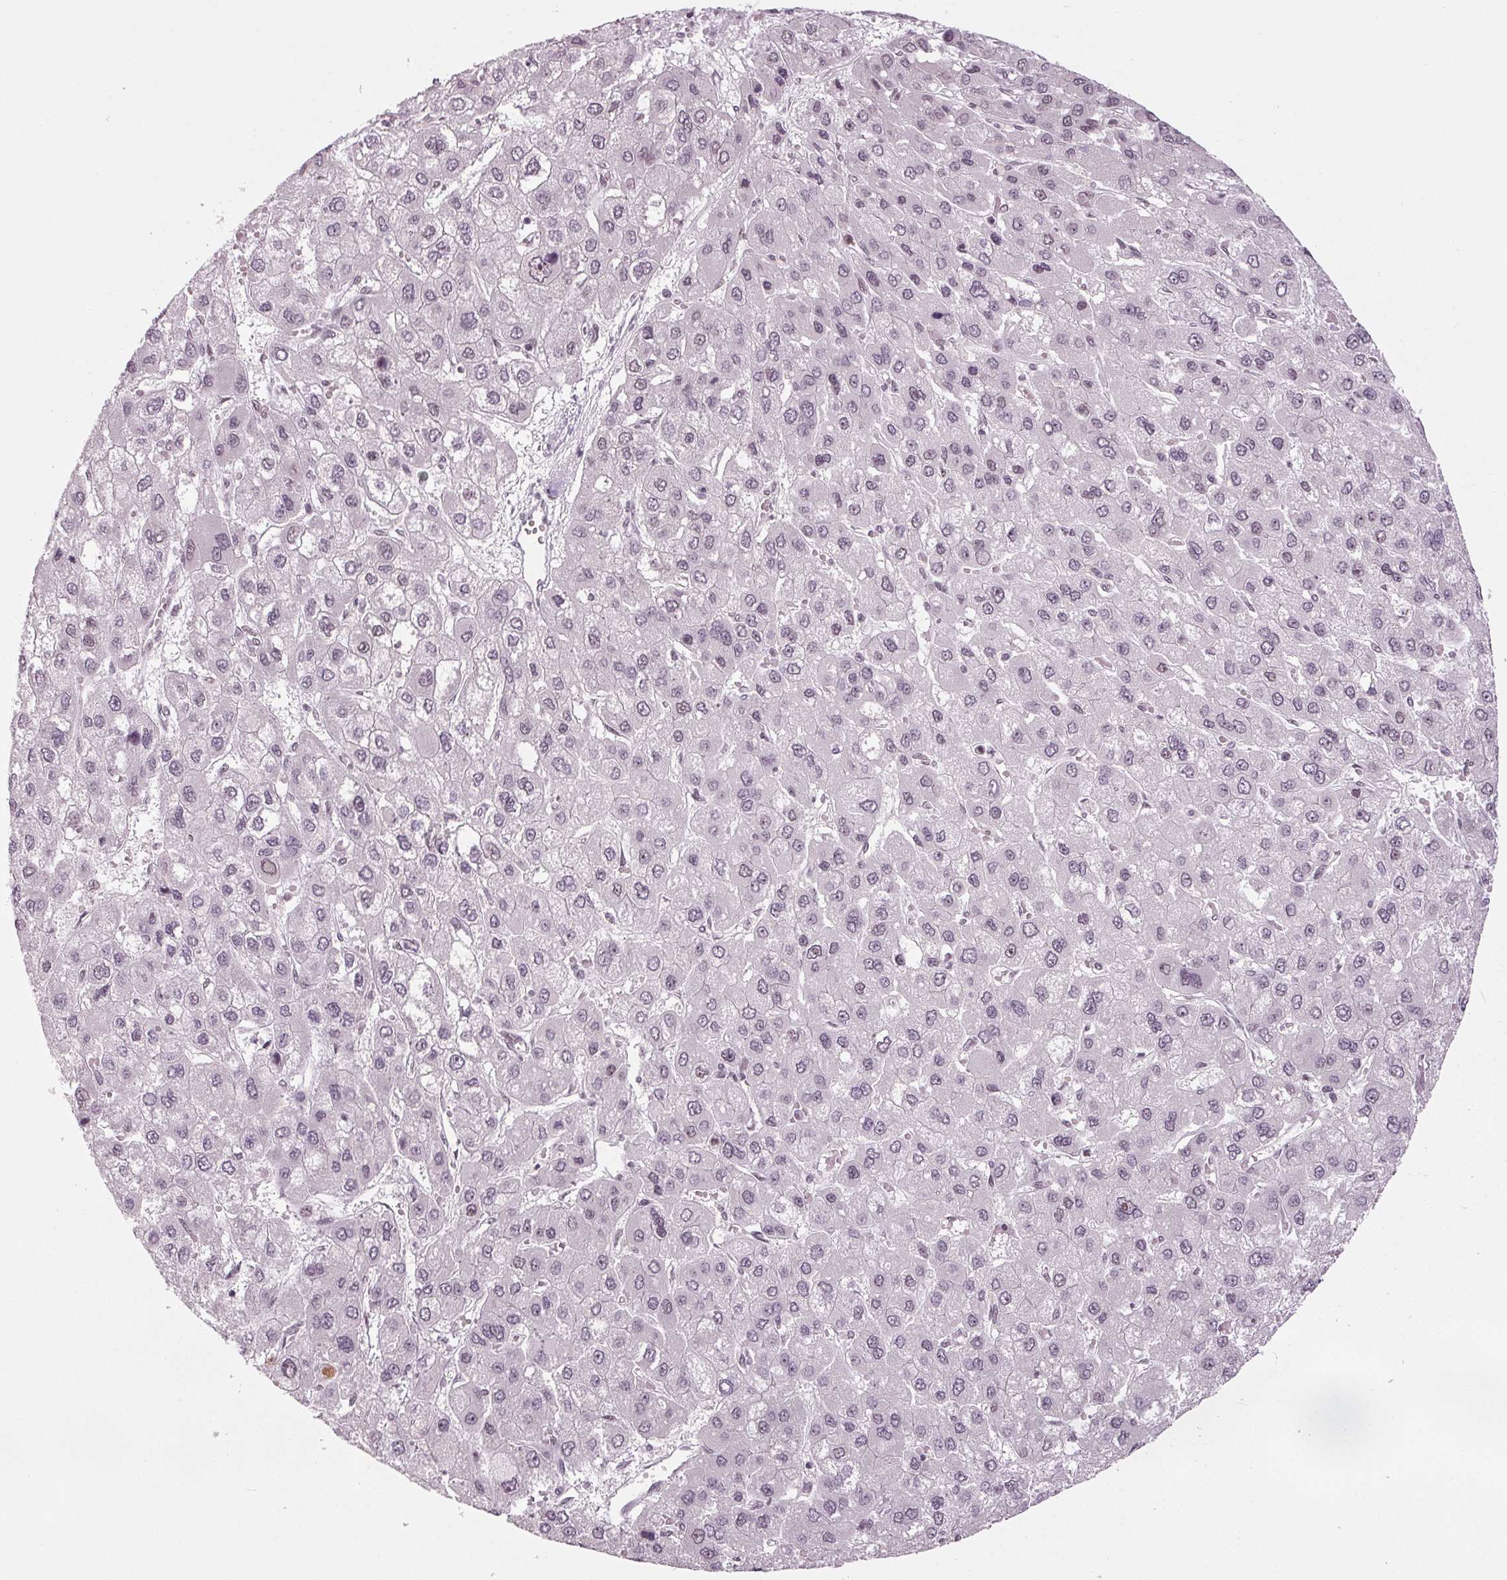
{"staining": {"intensity": "negative", "quantity": "none", "location": "none"}, "tissue": "liver cancer", "cell_type": "Tumor cells", "image_type": "cancer", "snomed": [{"axis": "morphology", "description": "Carcinoma, Hepatocellular, NOS"}, {"axis": "topography", "description": "Liver"}], "caption": "Immunohistochemistry photomicrograph of neoplastic tissue: human liver cancer (hepatocellular carcinoma) stained with DAB demonstrates no significant protein positivity in tumor cells.", "gene": "DDX41", "patient": {"sex": "female", "age": 41}}